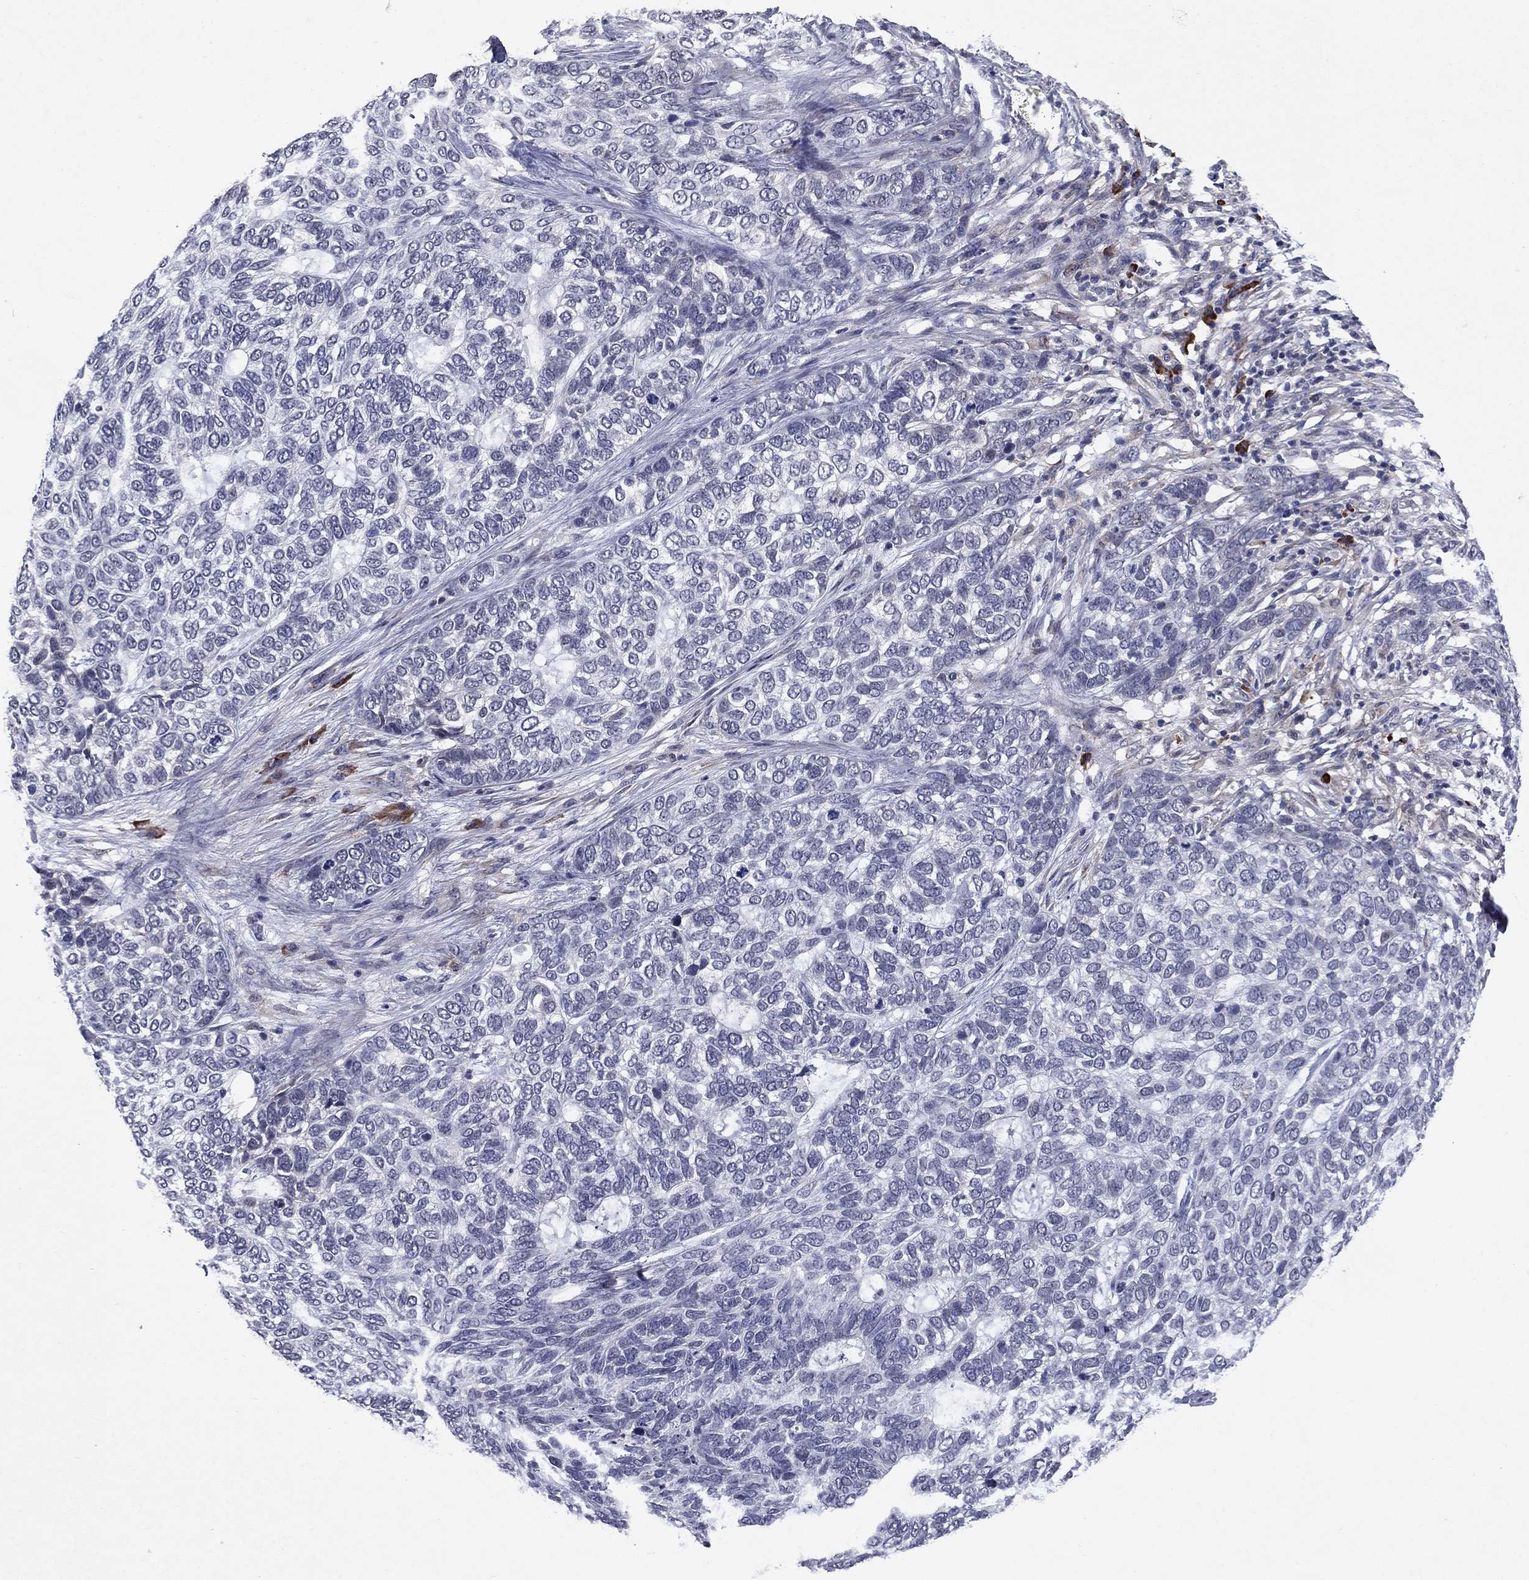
{"staining": {"intensity": "negative", "quantity": "none", "location": "none"}, "tissue": "skin cancer", "cell_type": "Tumor cells", "image_type": "cancer", "snomed": [{"axis": "morphology", "description": "Basal cell carcinoma"}, {"axis": "topography", "description": "Skin"}], "caption": "A high-resolution histopathology image shows IHC staining of skin basal cell carcinoma, which displays no significant expression in tumor cells. The staining is performed using DAB brown chromogen with nuclei counter-stained in using hematoxylin.", "gene": "ECM1", "patient": {"sex": "female", "age": 65}}